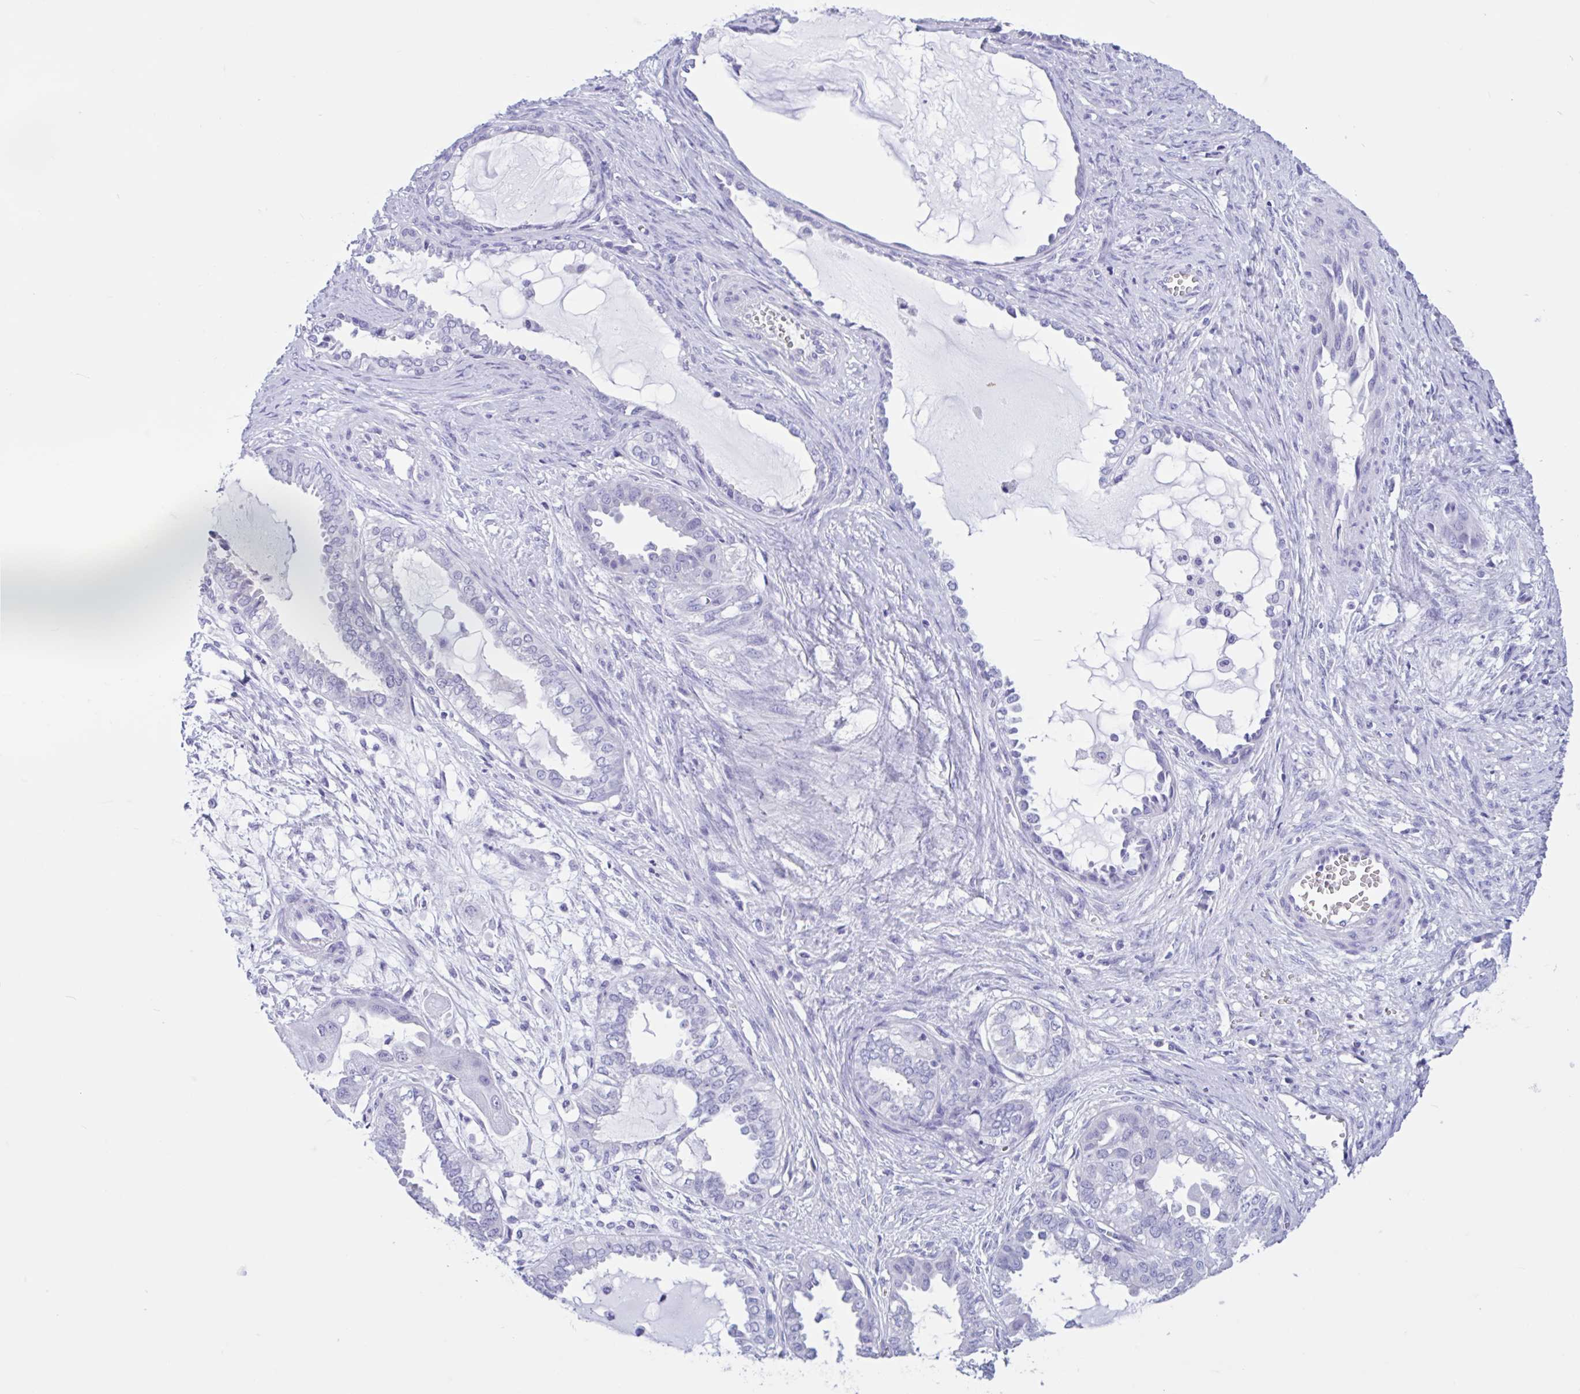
{"staining": {"intensity": "negative", "quantity": "none", "location": "none"}, "tissue": "ovarian cancer", "cell_type": "Tumor cells", "image_type": "cancer", "snomed": [{"axis": "morphology", "description": "Carcinoma, NOS"}, {"axis": "morphology", "description": "Carcinoma, endometroid"}, {"axis": "topography", "description": "Ovary"}], "caption": "Tumor cells are negative for protein expression in human ovarian cancer.", "gene": "OR4N4", "patient": {"sex": "female", "age": 50}}